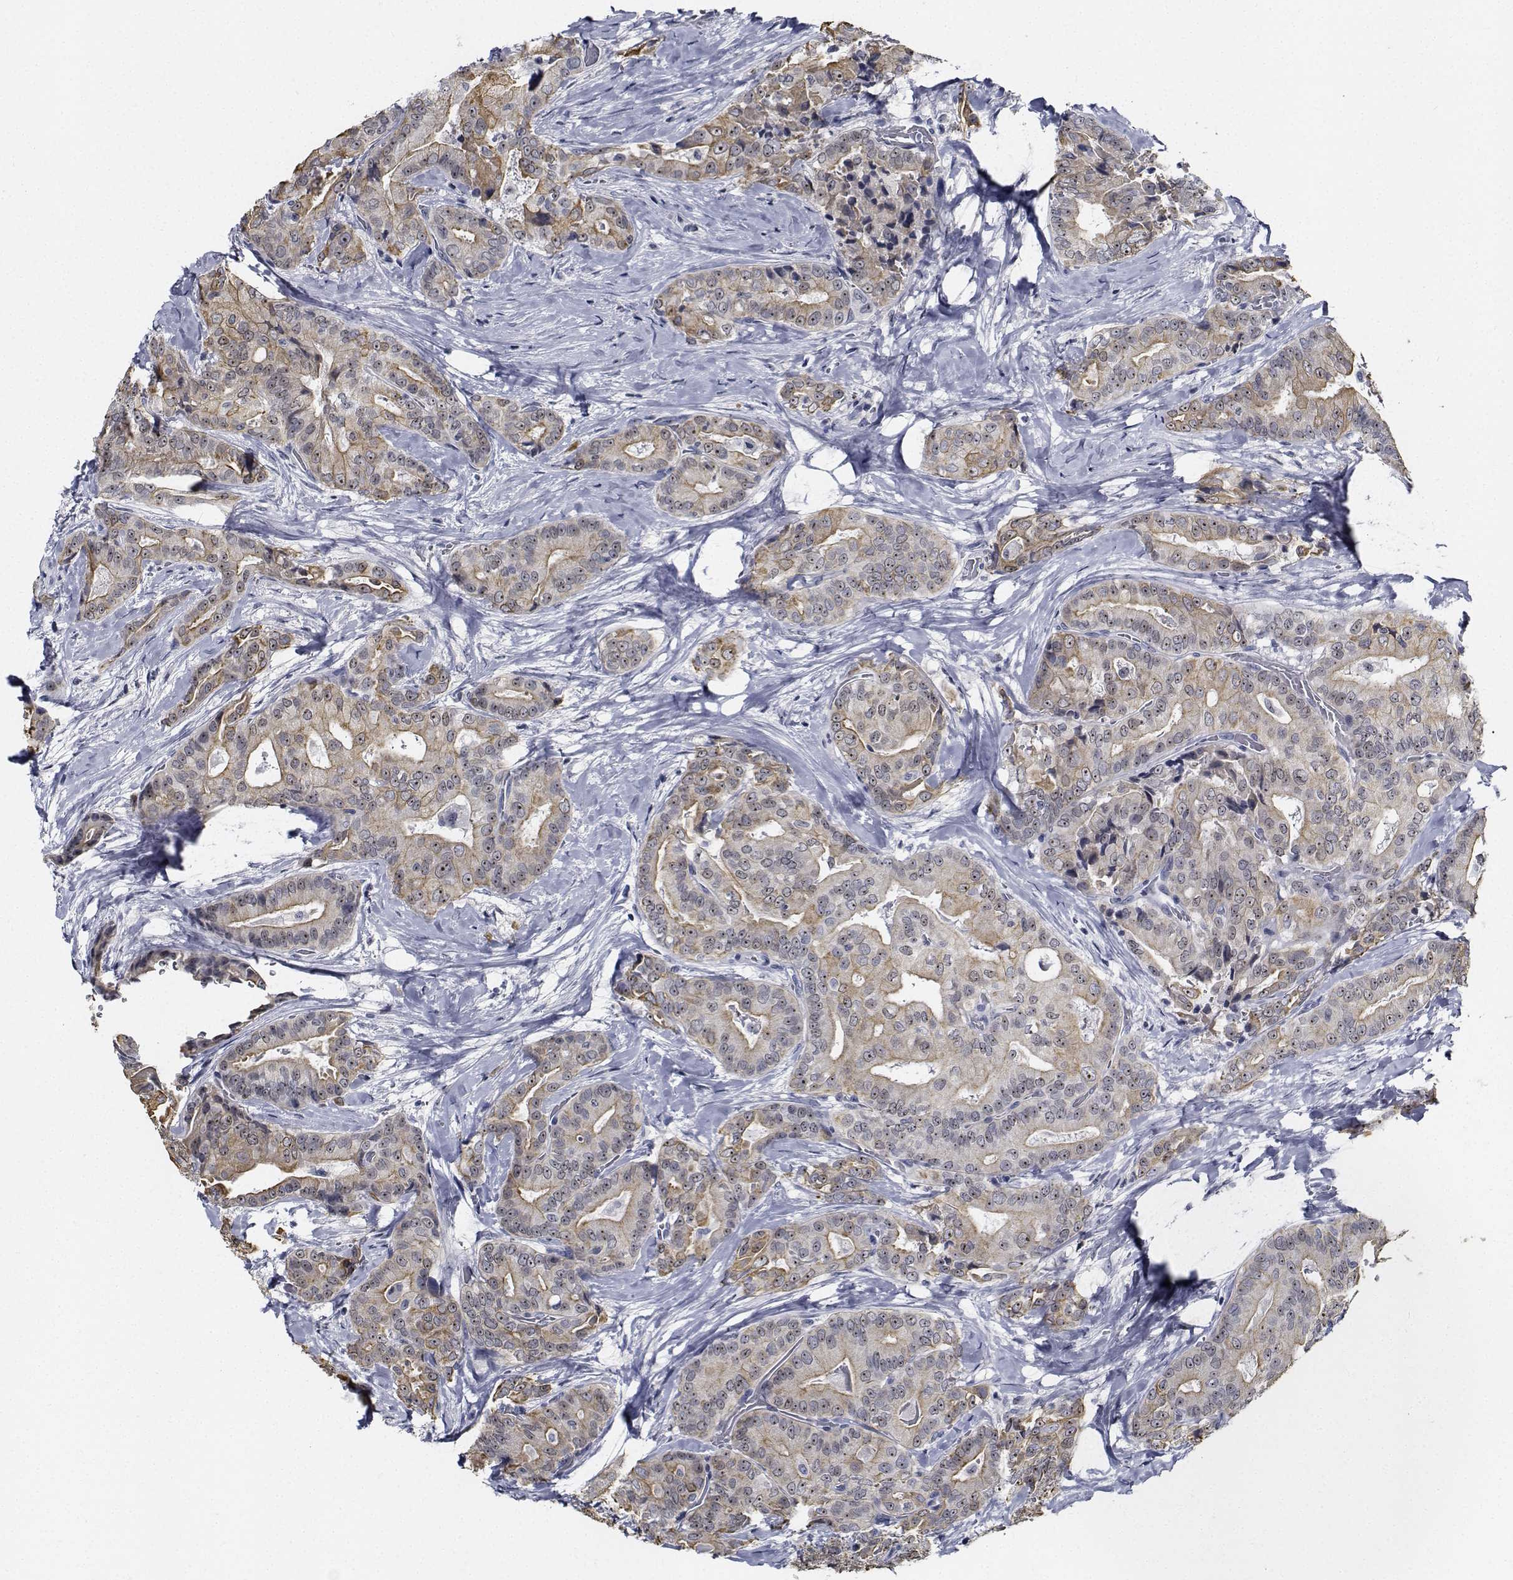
{"staining": {"intensity": "weak", "quantity": ">75%", "location": "cytoplasmic/membranous,nuclear"}, "tissue": "thyroid cancer", "cell_type": "Tumor cells", "image_type": "cancer", "snomed": [{"axis": "morphology", "description": "Papillary adenocarcinoma, NOS"}, {"axis": "topography", "description": "Thyroid gland"}], "caption": "Thyroid cancer stained with immunohistochemistry exhibits weak cytoplasmic/membranous and nuclear expression in approximately >75% of tumor cells. The staining was performed using DAB to visualize the protein expression in brown, while the nuclei were stained in blue with hematoxylin (Magnification: 20x).", "gene": "NVL", "patient": {"sex": "male", "age": 61}}